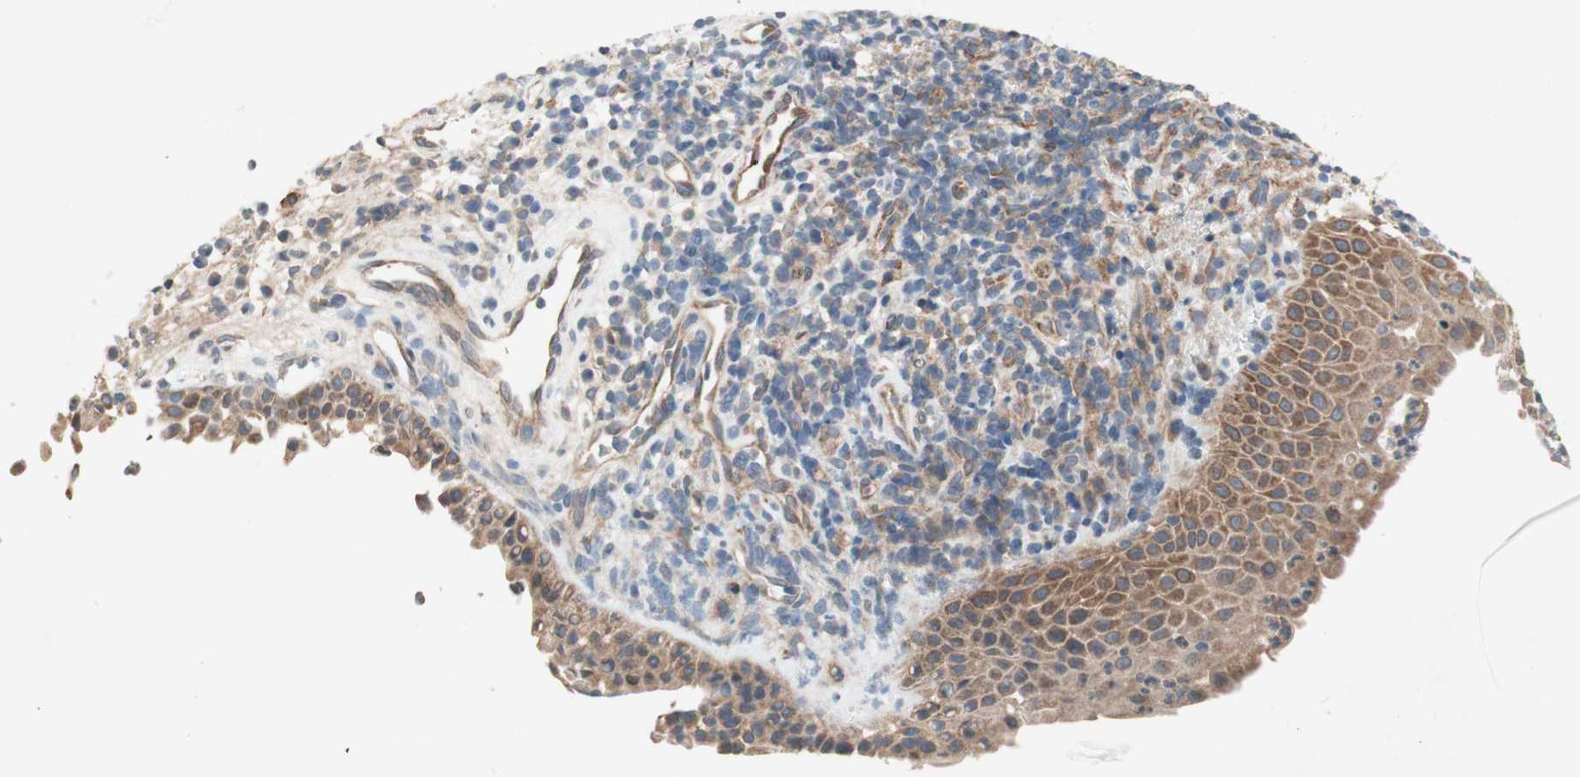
{"staining": {"intensity": "moderate", "quantity": ">75%", "location": "cytoplasmic/membranous"}, "tissue": "nasopharynx", "cell_type": "Respiratory epithelial cells", "image_type": "normal", "snomed": [{"axis": "morphology", "description": "Normal tissue, NOS"}, {"axis": "topography", "description": "Nasopharynx"}], "caption": "High-power microscopy captured an immunohistochemistry image of normal nasopharynx, revealing moderate cytoplasmic/membranous staining in about >75% of respiratory epithelial cells. (Brightfield microscopy of DAB IHC at high magnification).", "gene": "SOCS2", "patient": {"sex": "female", "age": 51}}